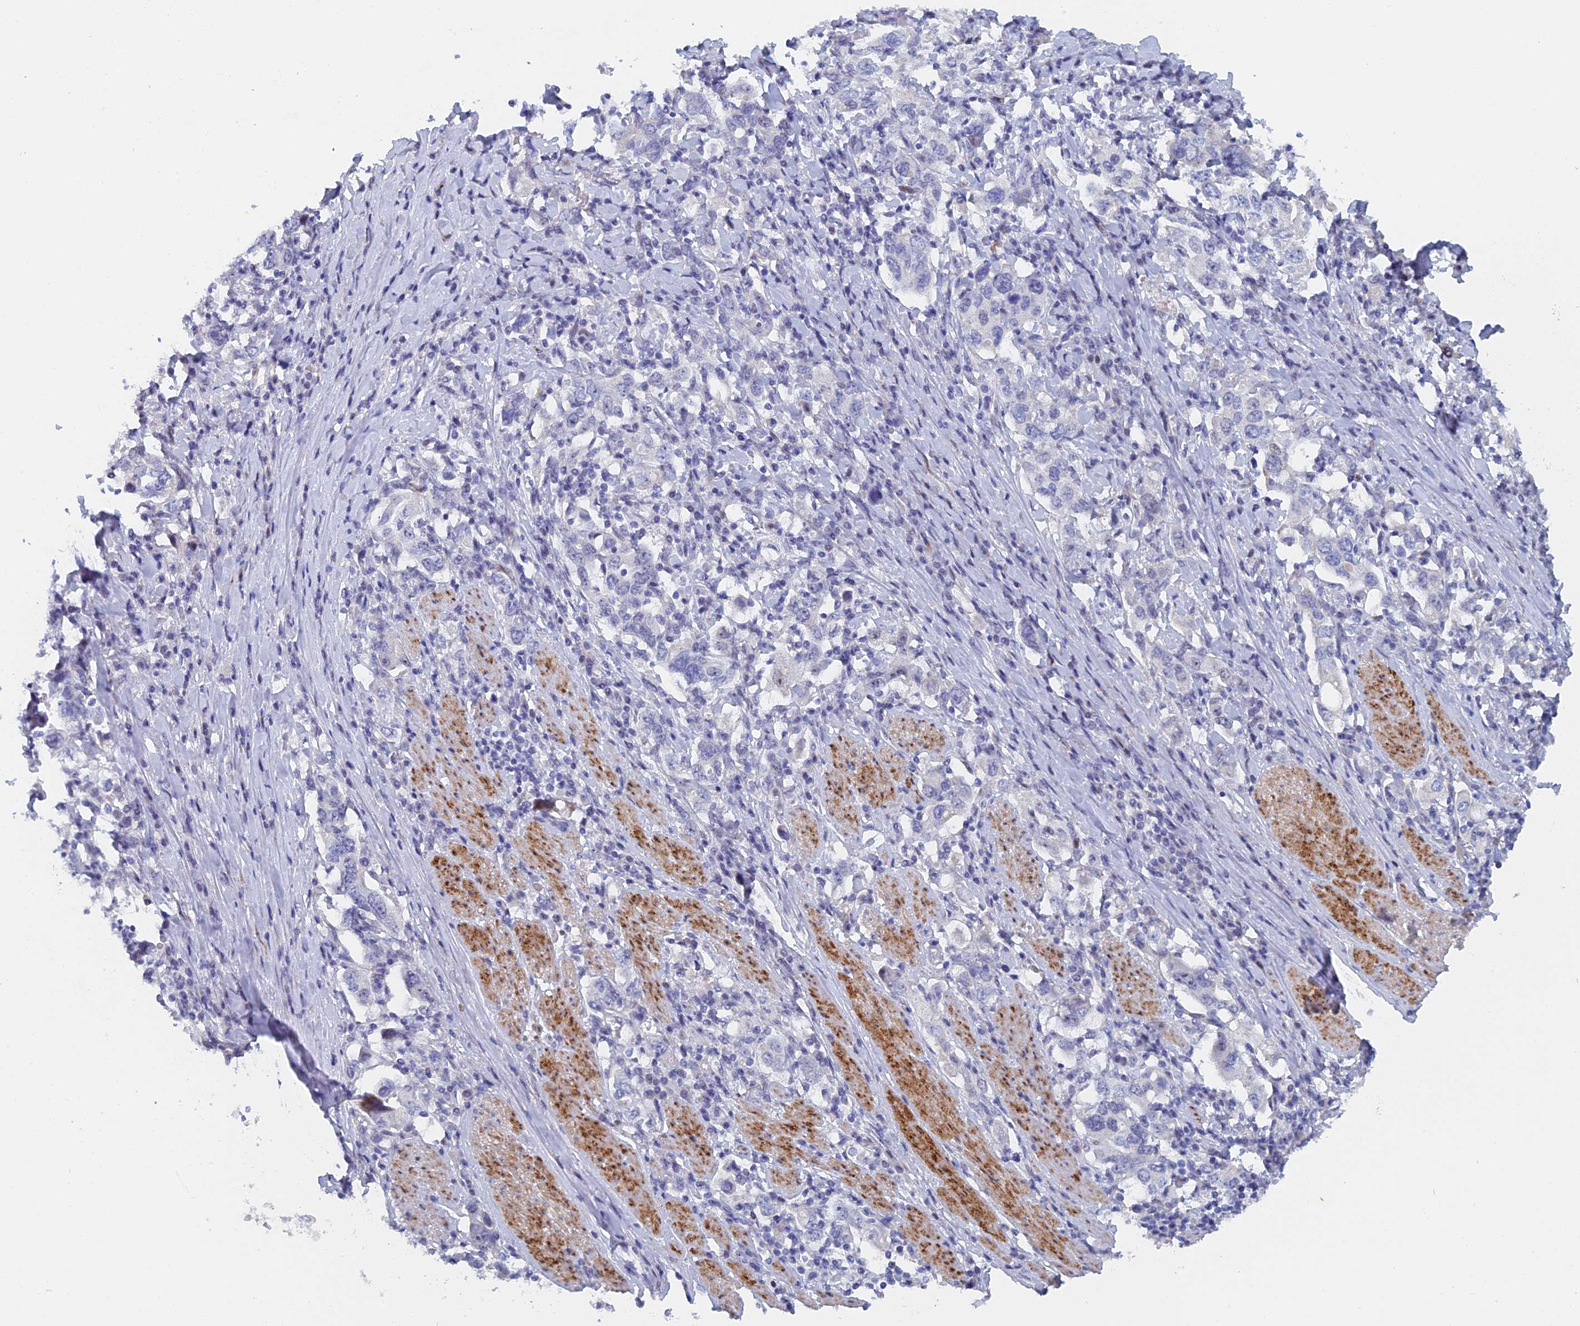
{"staining": {"intensity": "negative", "quantity": "none", "location": "none"}, "tissue": "stomach cancer", "cell_type": "Tumor cells", "image_type": "cancer", "snomed": [{"axis": "morphology", "description": "Adenocarcinoma, NOS"}, {"axis": "topography", "description": "Stomach, upper"}, {"axis": "topography", "description": "Stomach"}], "caption": "A micrograph of stomach cancer (adenocarcinoma) stained for a protein reveals no brown staining in tumor cells.", "gene": "DRGX", "patient": {"sex": "male", "age": 62}}